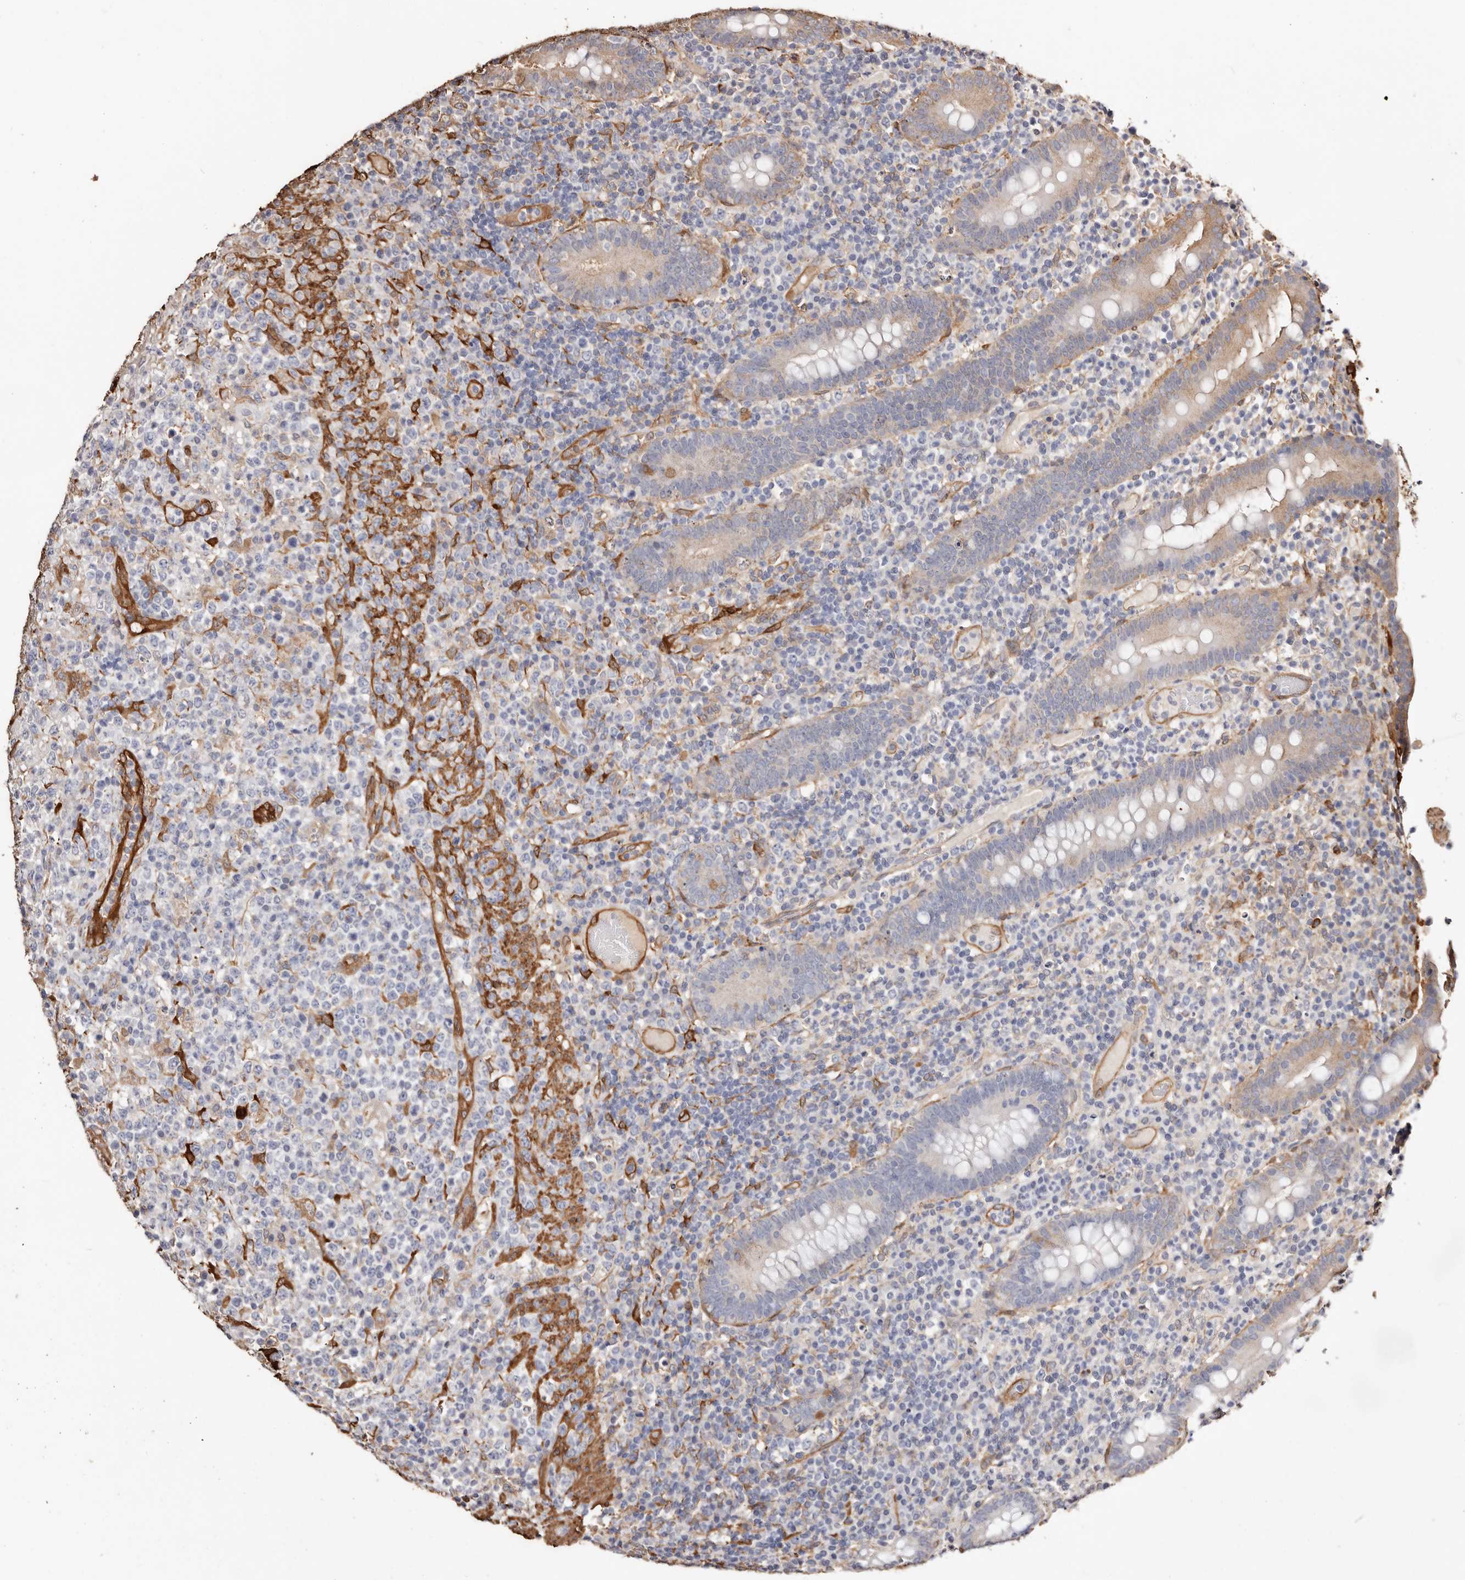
{"staining": {"intensity": "negative", "quantity": "none", "location": "none"}, "tissue": "lymphoma", "cell_type": "Tumor cells", "image_type": "cancer", "snomed": [{"axis": "morphology", "description": "Malignant lymphoma, non-Hodgkin's type, High grade"}, {"axis": "topography", "description": "Colon"}], "caption": "High magnification brightfield microscopy of lymphoma stained with DAB (3,3'-diaminobenzidine) (brown) and counterstained with hematoxylin (blue): tumor cells show no significant positivity. The staining is performed using DAB (3,3'-diaminobenzidine) brown chromogen with nuclei counter-stained in using hematoxylin.", "gene": "TGM2", "patient": {"sex": "female", "age": 53}}